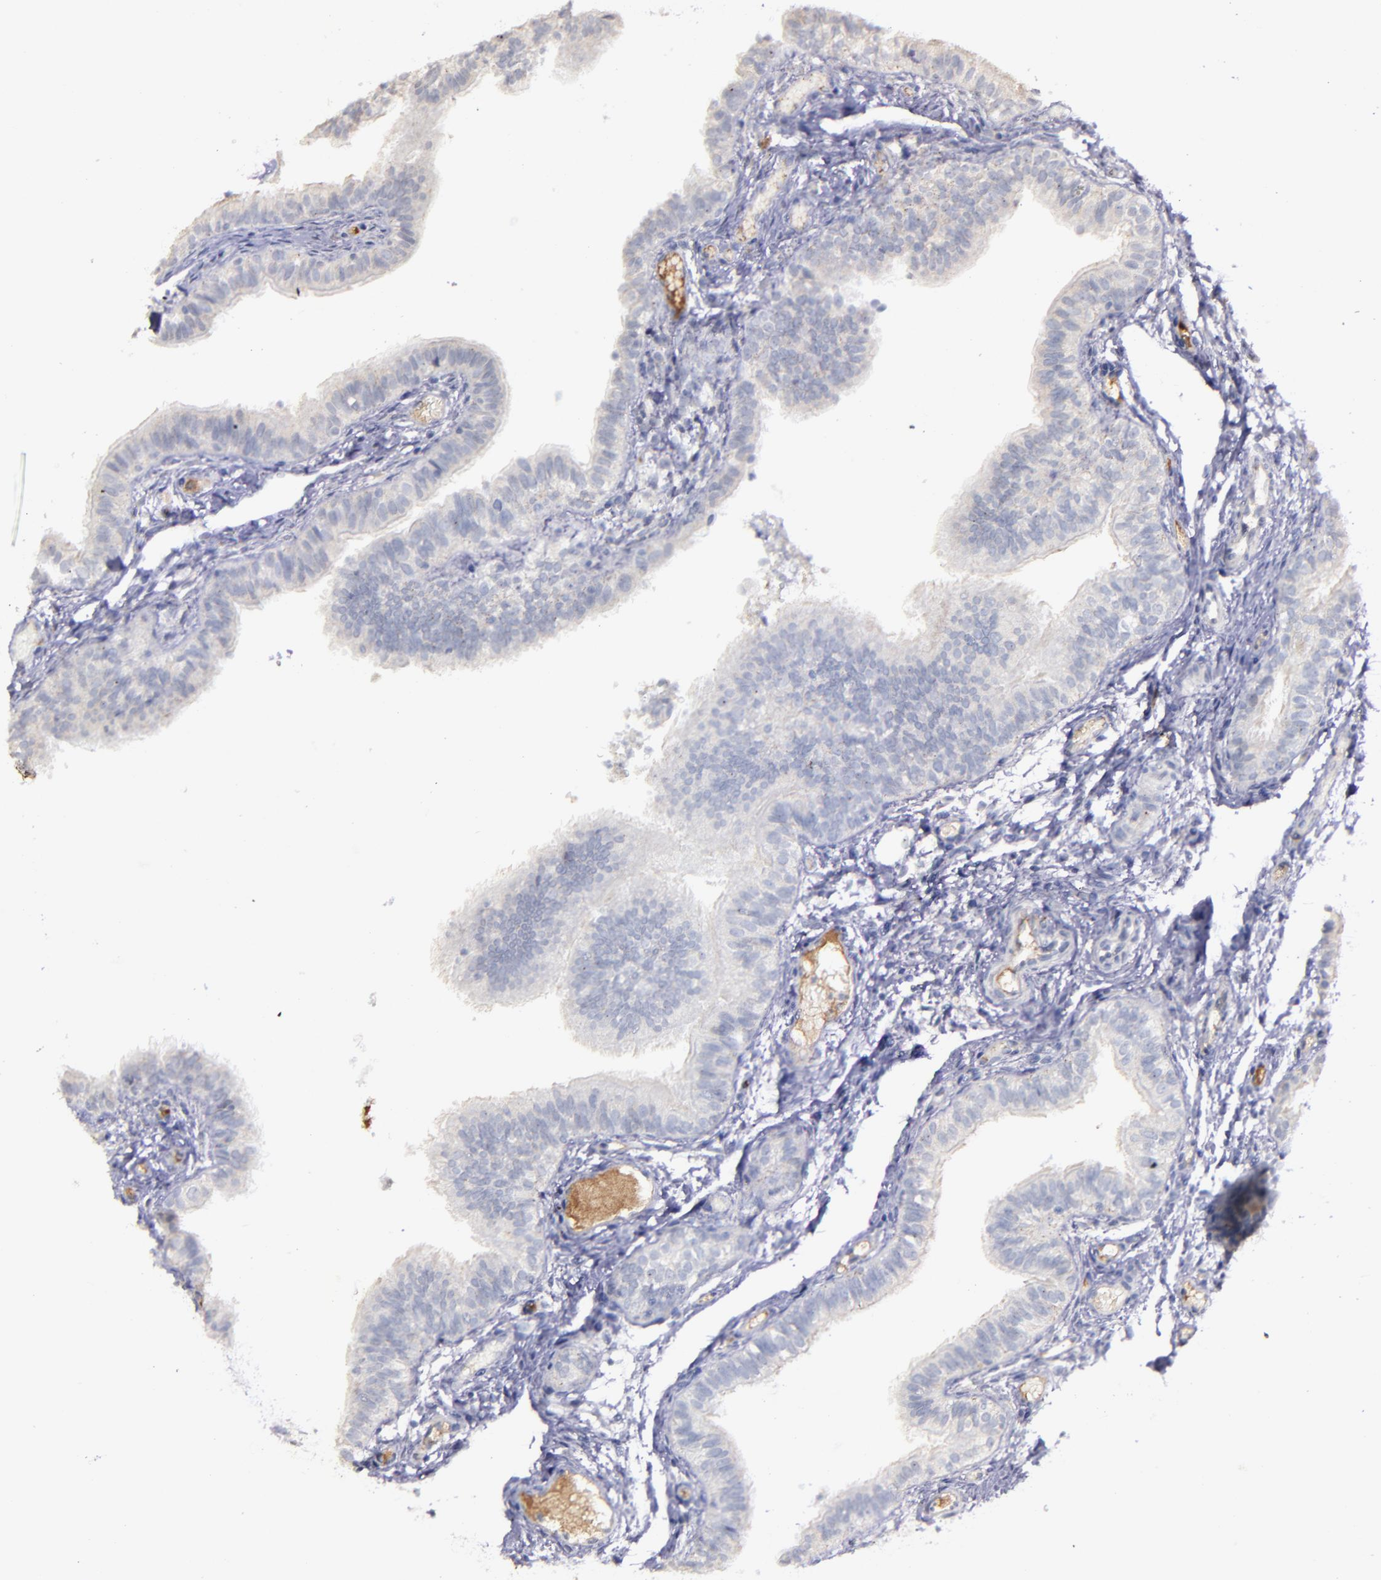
{"staining": {"intensity": "weak", "quantity": "<25%", "location": "cytoplasmic/membranous"}, "tissue": "fallopian tube", "cell_type": "Glandular cells", "image_type": "normal", "snomed": [{"axis": "morphology", "description": "Normal tissue, NOS"}, {"axis": "morphology", "description": "Dermoid, NOS"}, {"axis": "topography", "description": "Fallopian tube"}], "caption": "The histopathology image shows no staining of glandular cells in benign fallopian tube. The staining was performed using DAB (3,3'-diaminobenzidine) to visualize the protein expression in brown, while the nuclei were stained in blue with hematoxylin (Magnification: 20x).", "gene": "MASP1", "patient": {"sex": "female", "age": 33}}